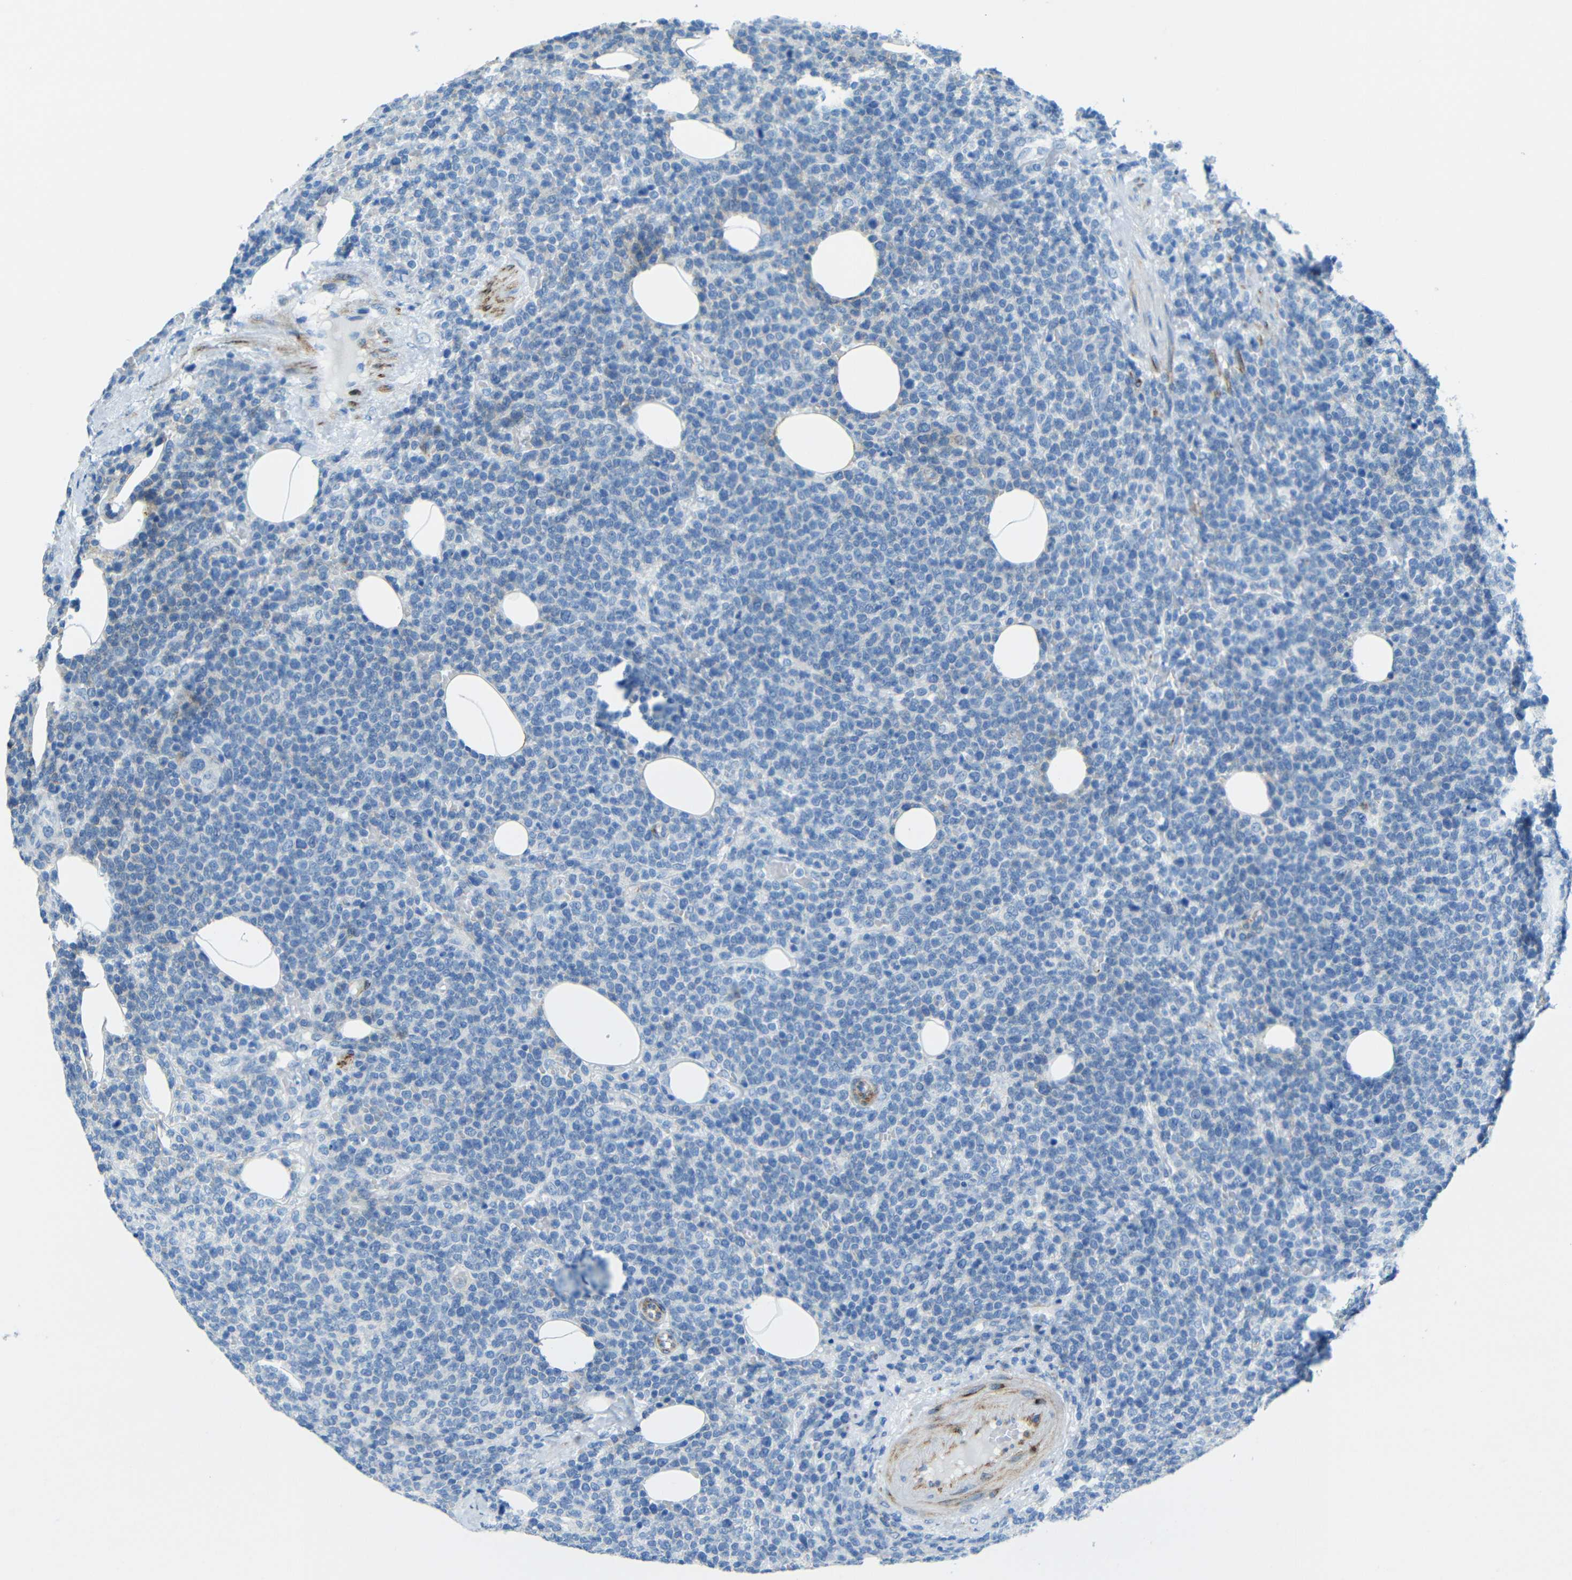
{"staining": {"intensity": "negative", "quantity": "none", "location": "none"}, "tissue": "lymphoma", "cell_type": "Tumor cells", "image_type": "cancer", "snomed": [{"axis": "morphology", "description": "Malignant lymphoma, non-Hodgkin's type, High grade"}, {"axis": "topography", "description": "Lymph node"}], "caption": "An image of lymphoma stained for a protein reveals no brown staining in tumor cells.", "gene": "TUBB4B", "patient": {"sex": "male", "age": 61}}